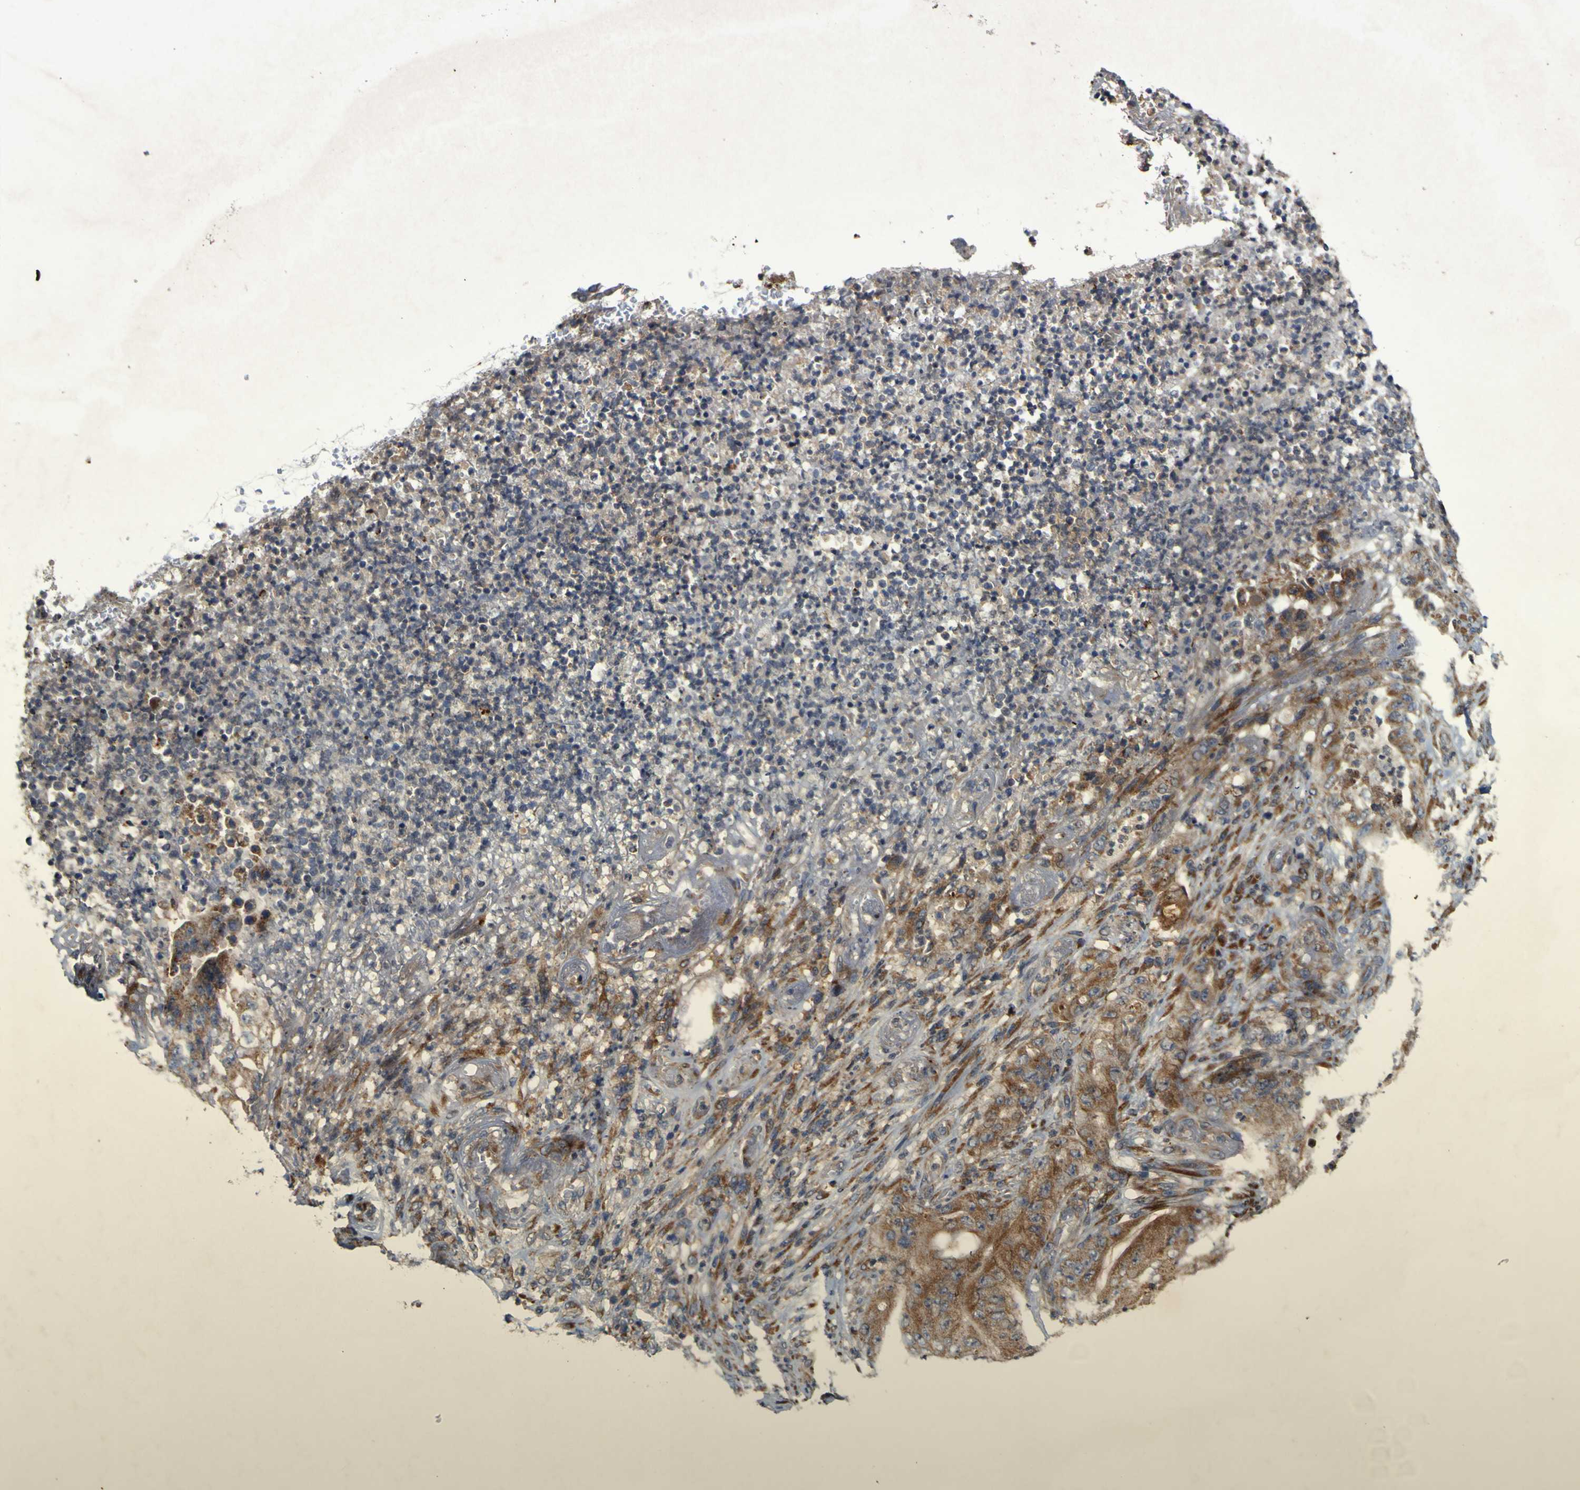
{"staining": {"intensity": "moderate", "quantity": ">75%", "location": "cytoplasmic/membranous"}, "tissue": "stomach cancer", "cell_type": "Tumor cells", "image_type": "cancer", "snomed": [{"axis": "morphology", "description": "Adenocarcinoma, NOS"}, {"axis": "topography", "description": "Stomach"}], "caption": "Protein expression analysis of human stomach cancer (adenocarcinoma) reveals moderate cytoplasmic/membranous expression in approximately >75% of tumor cells.", "gene": "IRAK2", "patient": {"sex": "female", "age": 73}}